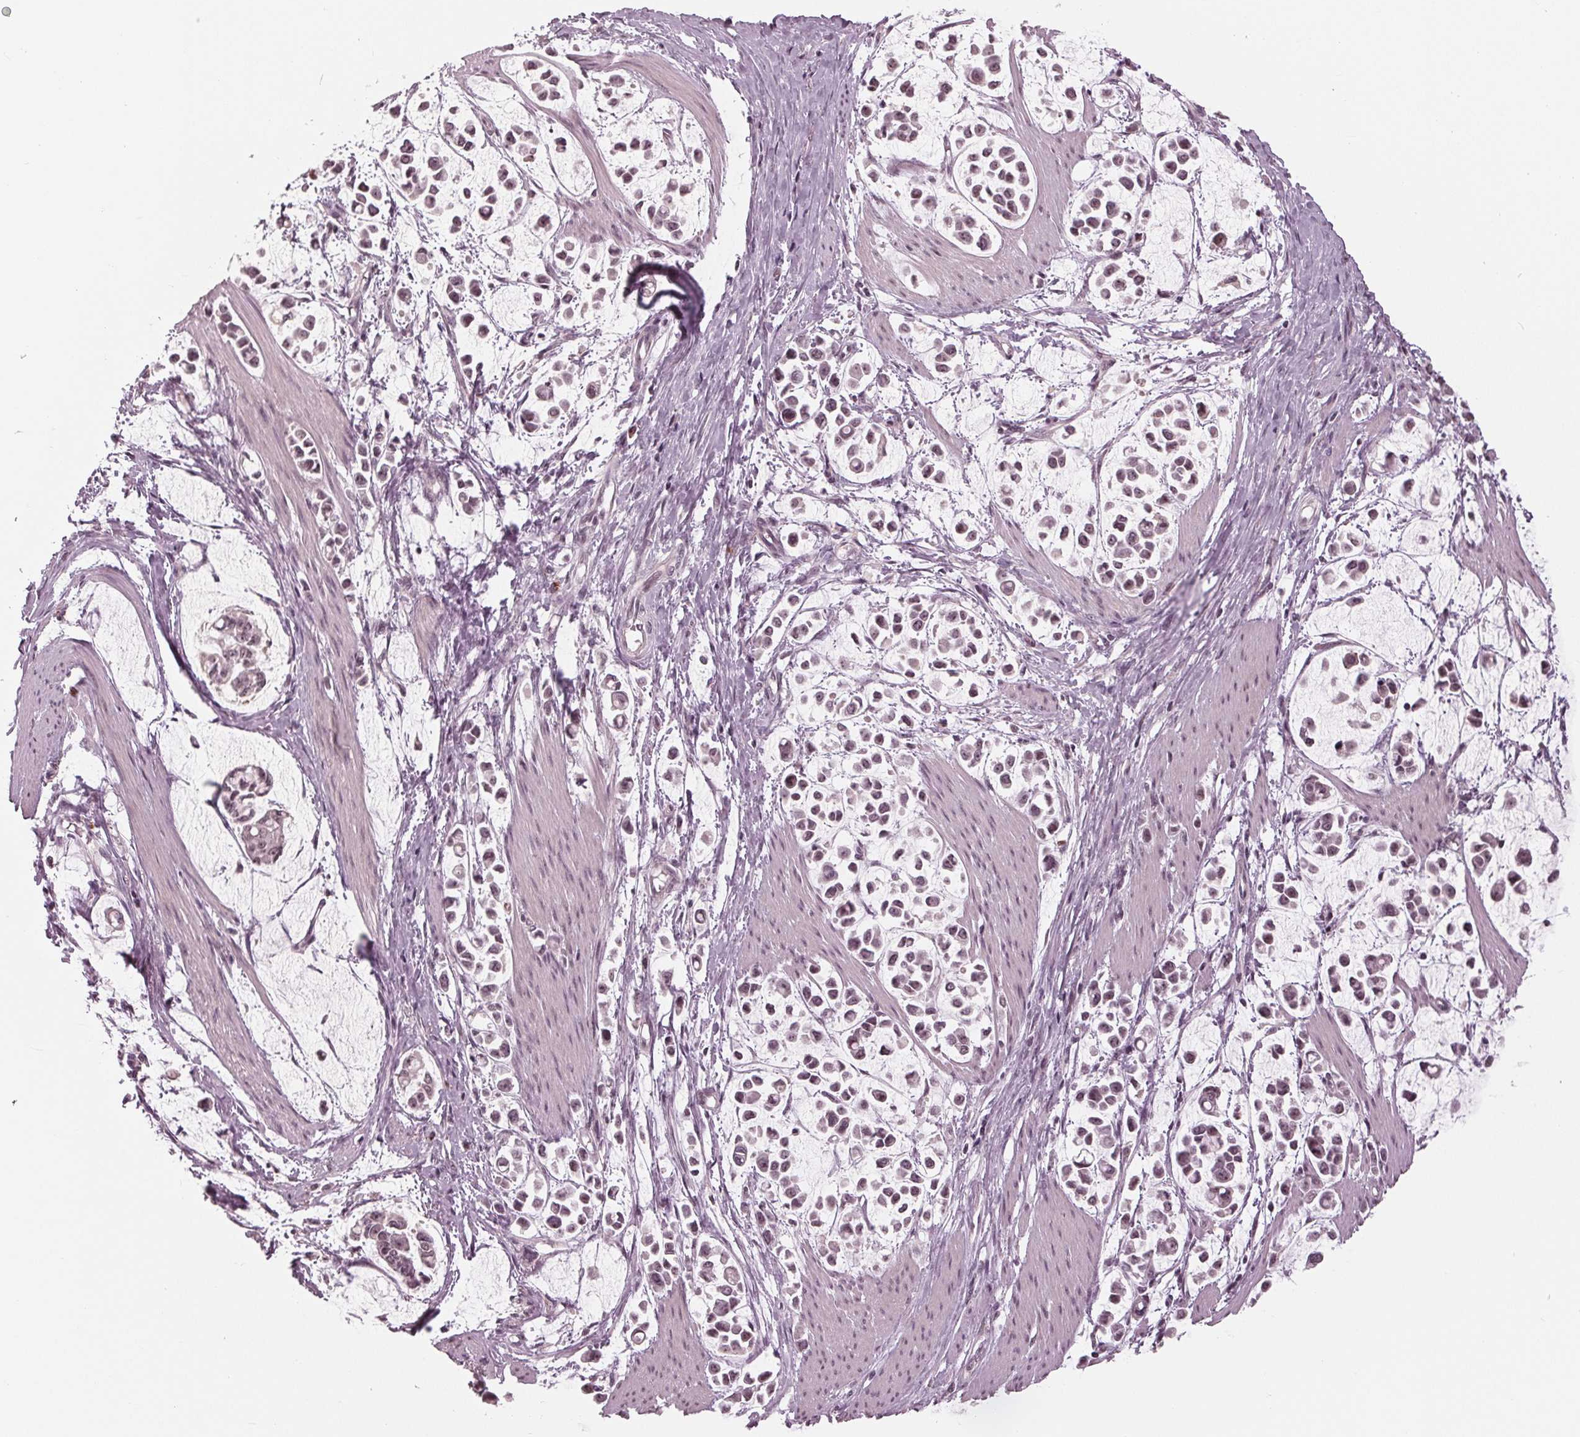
{"staining": {"intensity": "weak", "quantity": ">75%", "location": "nuclear"}, "tissue": "stomach cancer", "cell_type": "Tumor cells", "image_type": "cancer", "snomed": [{"axis": "morphology", "description": "Adenocarcinoma, NOS"}, {"axis": "topography", "description": "Stomach"}], "caption": "Human stomach adenocarcinoma stained with a brown dye exhibits weak nuclear positive staining in about >75% of tumor cells.", "gene": "SLX4", "patient": {"sex": "male", "age": 82}}